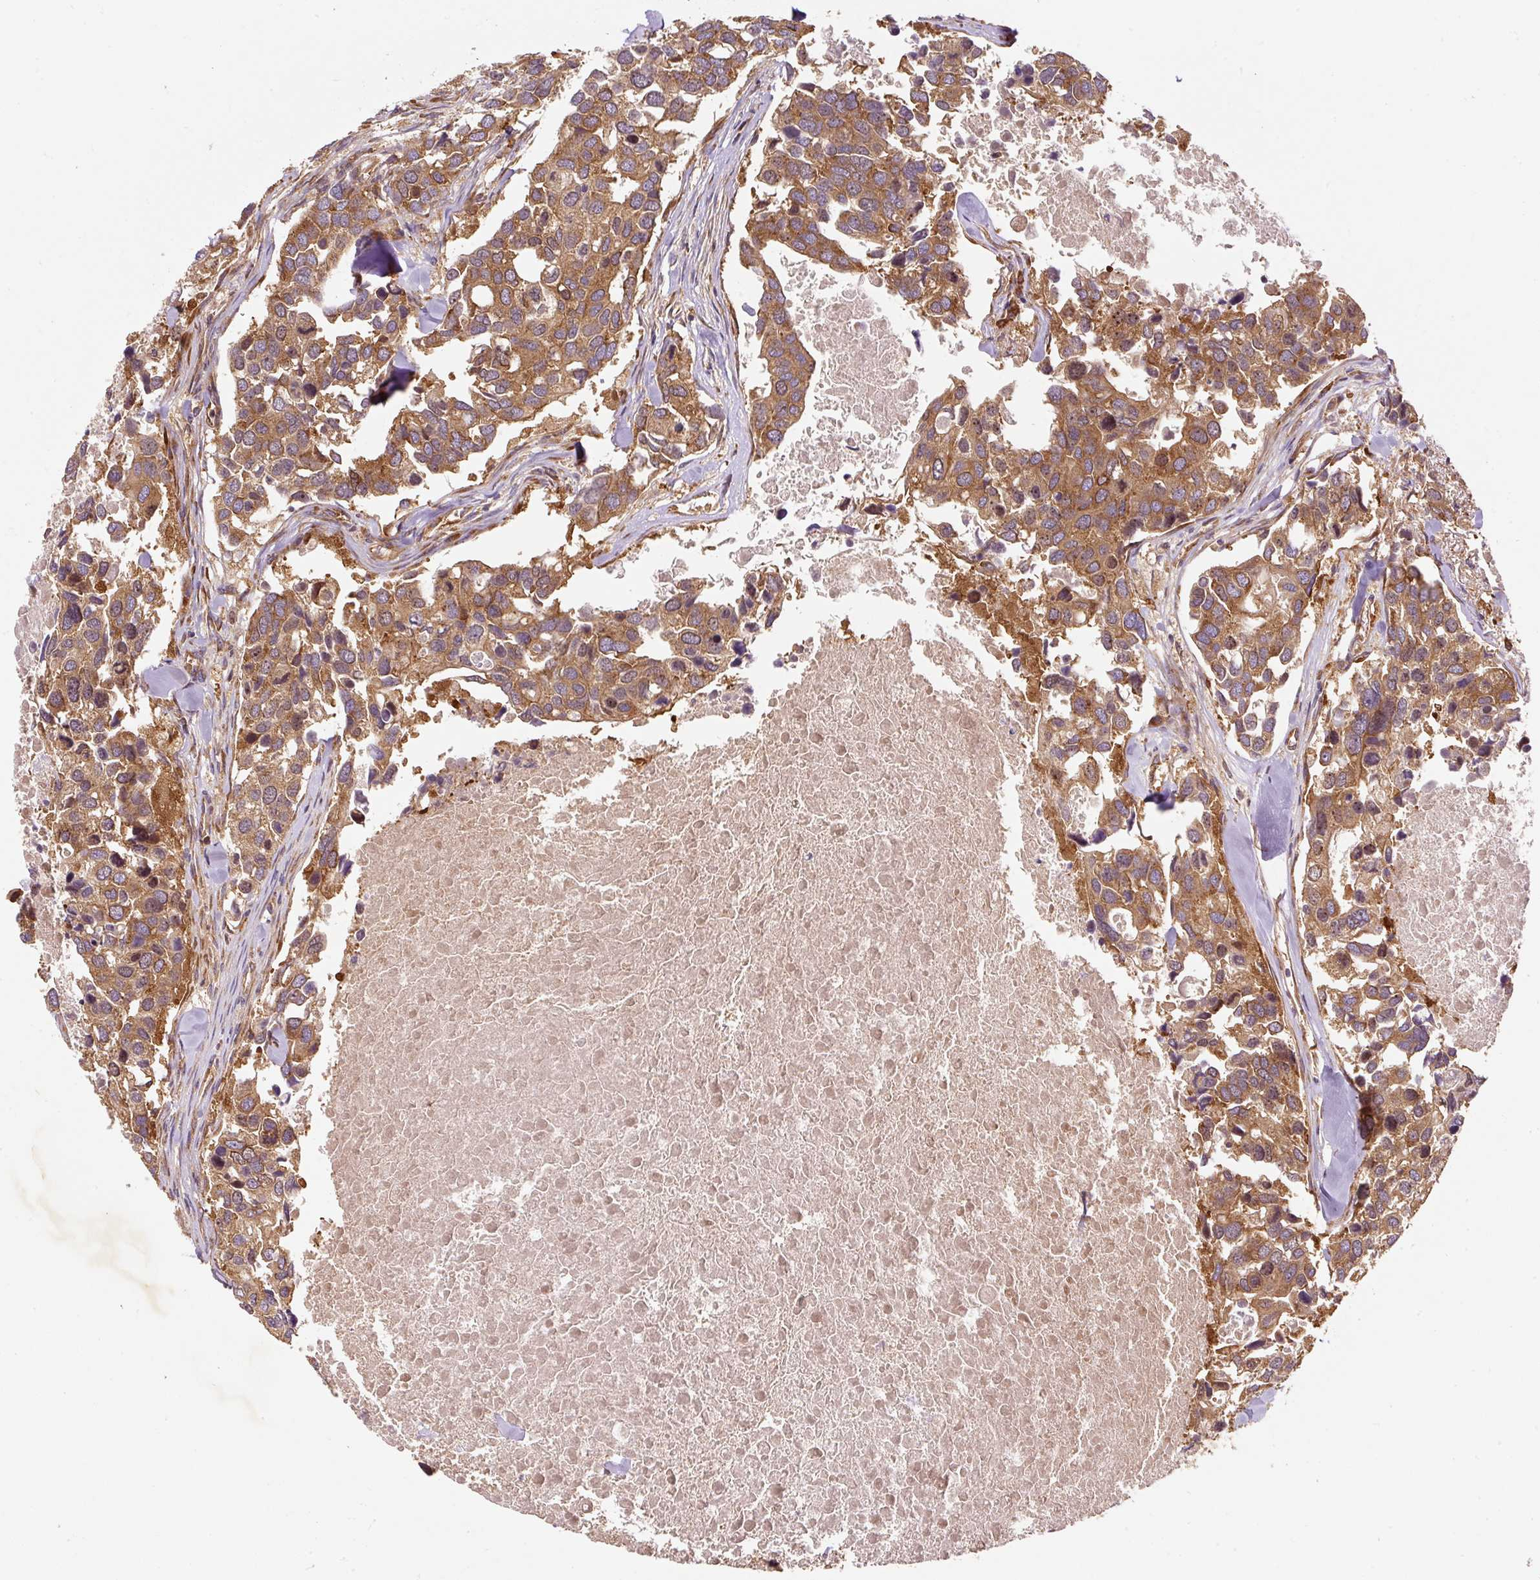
{"staining": {"intensity": "moderate", "quantity": ">75%", "location": "cytoplasmic/membranous"}, "tissue": "breast cancer", "cell_type": "Tumor cells", "image_type": "cancer", "snomed": [{"axis": "morphology", "description": "Duct carcinoma"}, {"axis": "topography", "description": "Breast"}], "caption": "Protein expression analysis of human breast infiltrating ductal carcinoma reveals moderate cytoplasmic/membranous positivity in about >75% of tumor cells. The protein of interest is shown in brown color, while the nuclei are stained blue.", "gene": "EIF2S2", "patient": {"sex": "female", "age": 83}}